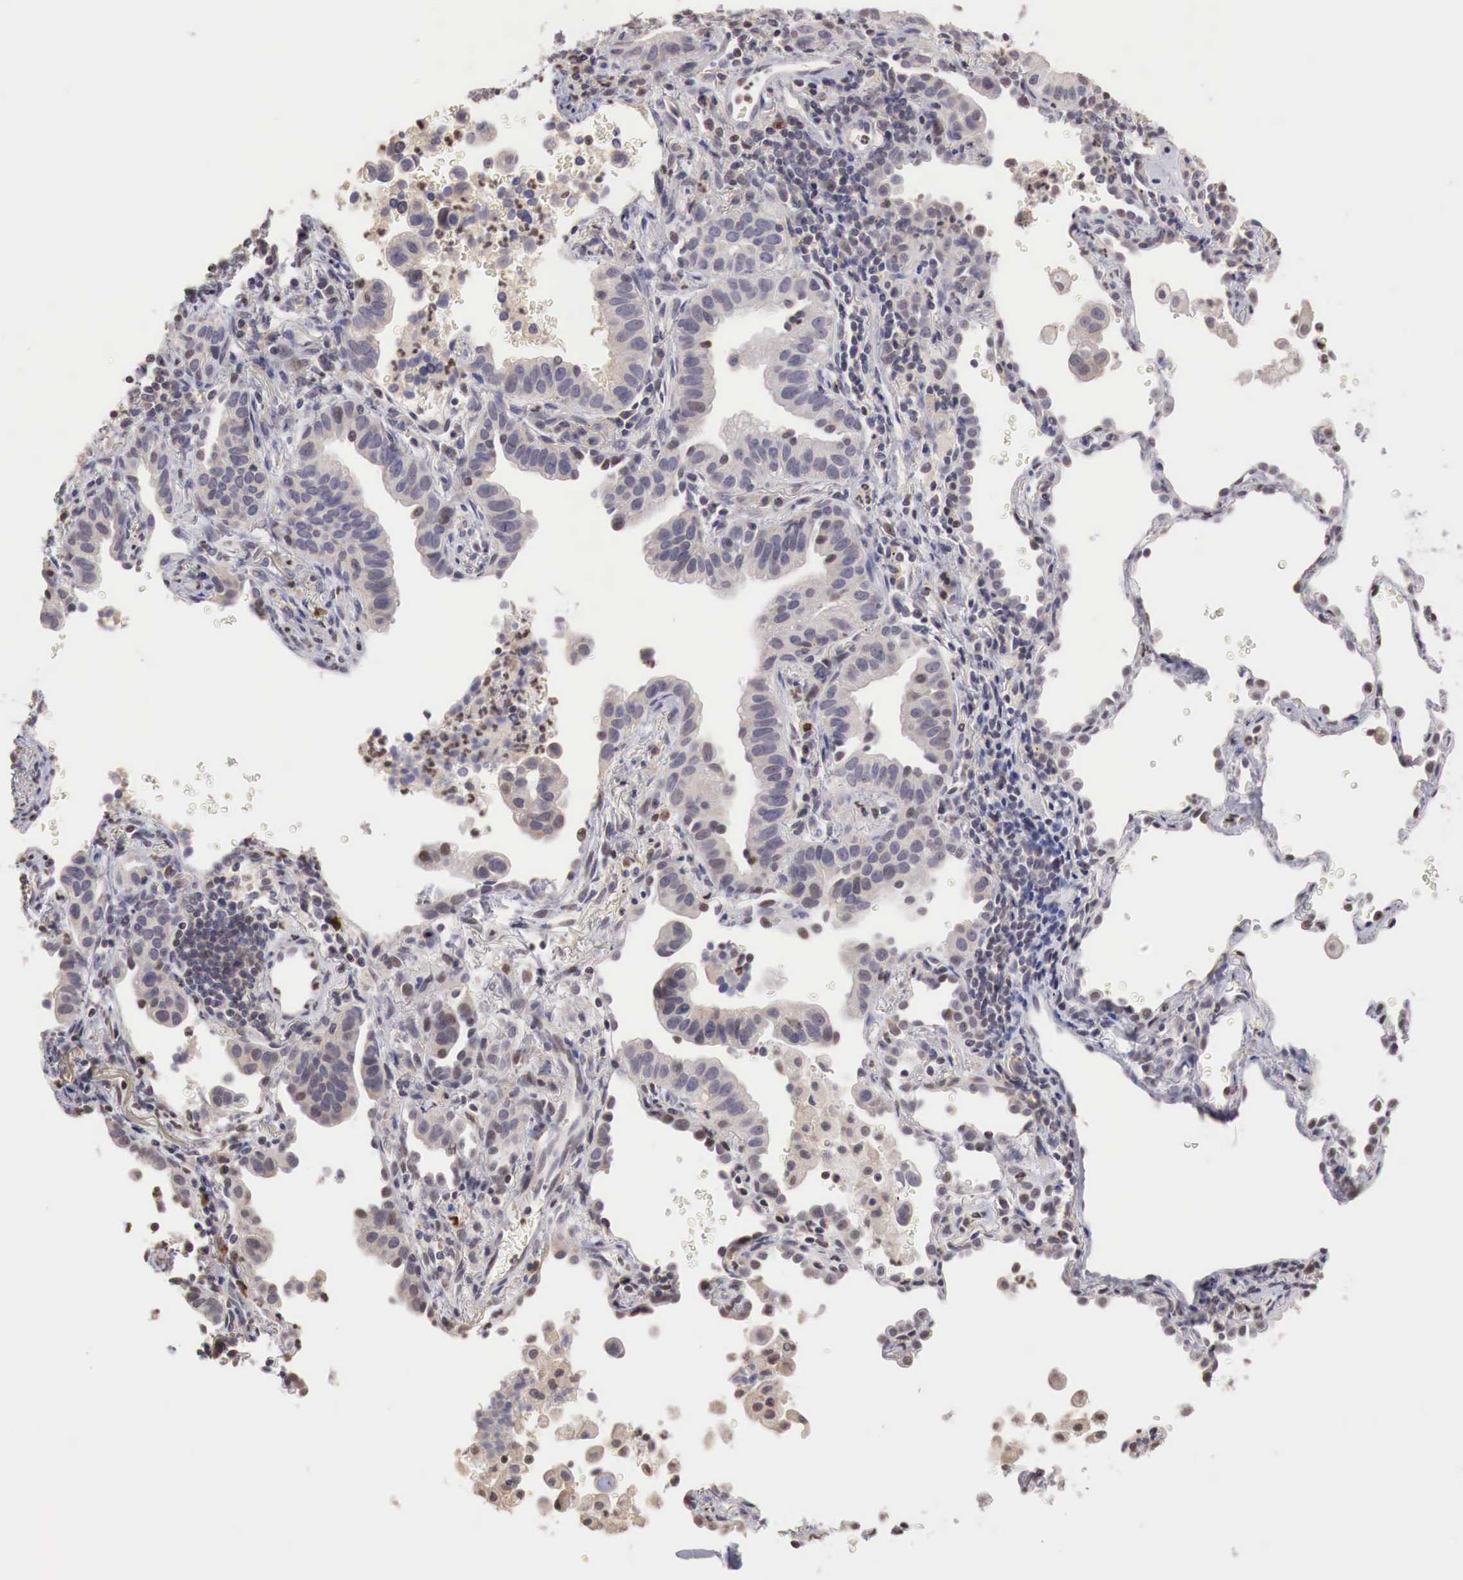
{"staining": {"intensity": "negative", "quantity": "none", "location": "none"}, "tissue": "lung cancer", "cell_type": "Tumor cells", "image_type": "cancer", "snomed": [{"axis": "morphology", "description": "Adenocarcinoma, NOS"}, {"axis": "topography", "description": "Lung"}], "caption": "Lung cancer stained for a protein using IHC displays no expression tumor cells.", "gene": "TBC1D9", "patient": {"sex": "female", "age": 50}}